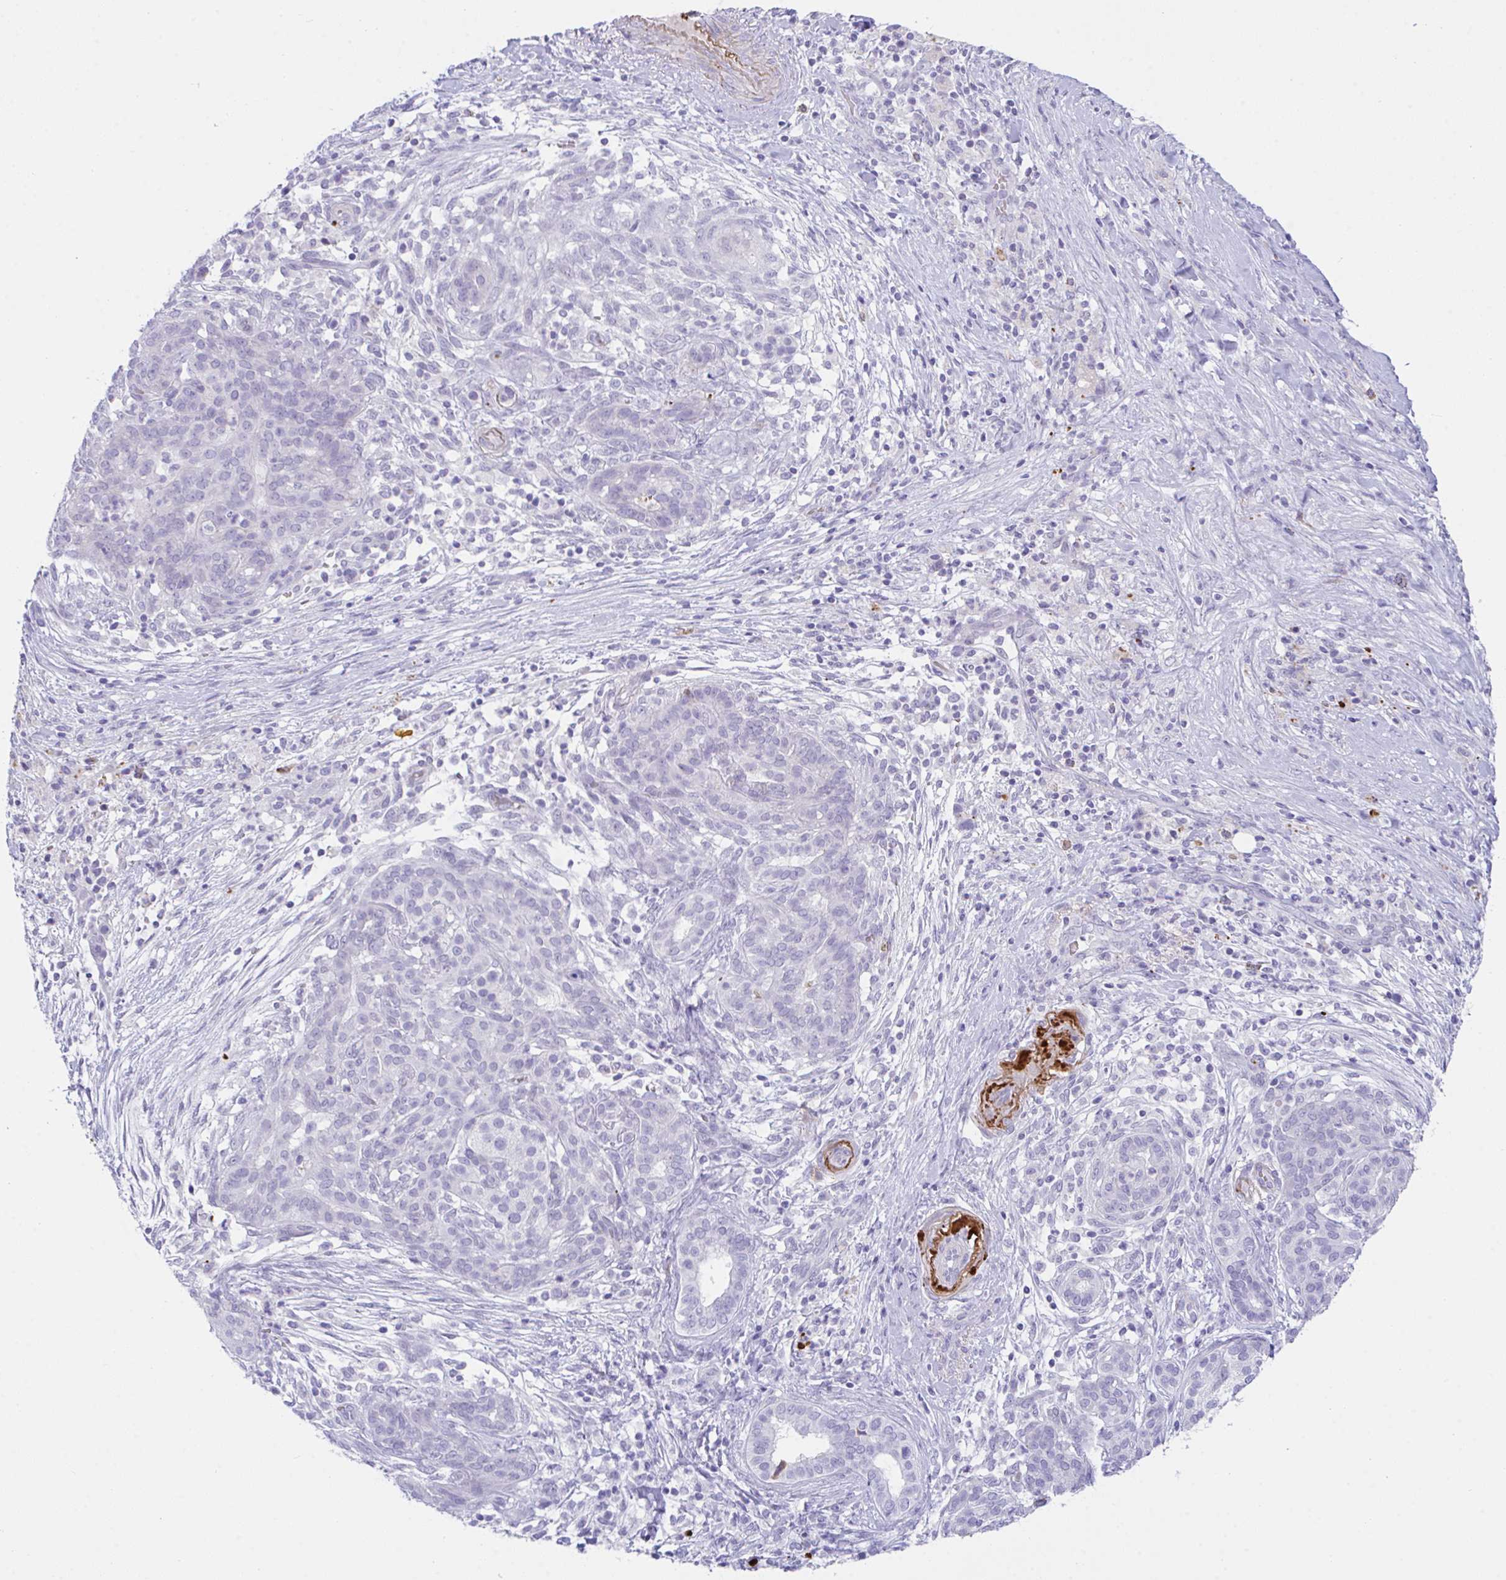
{"staining": {"intensity": "negative", "quantity": "none", "location": "none"}, "tissue": "pancreatic cancer", "cell_type": "Tumor cells", "image_type": "cancer", "snomed": [{"axis": "morphology", "description": "Adenocarcinoma, NOS"}, {"axis": "topography", "description": "Pancreas"}], "caption": "Tumor cells show no significant protein expression in pancreatic adenocarcinoma.", "gene": "KMT2E", "patient": {"sex": "male", "age": 44}}